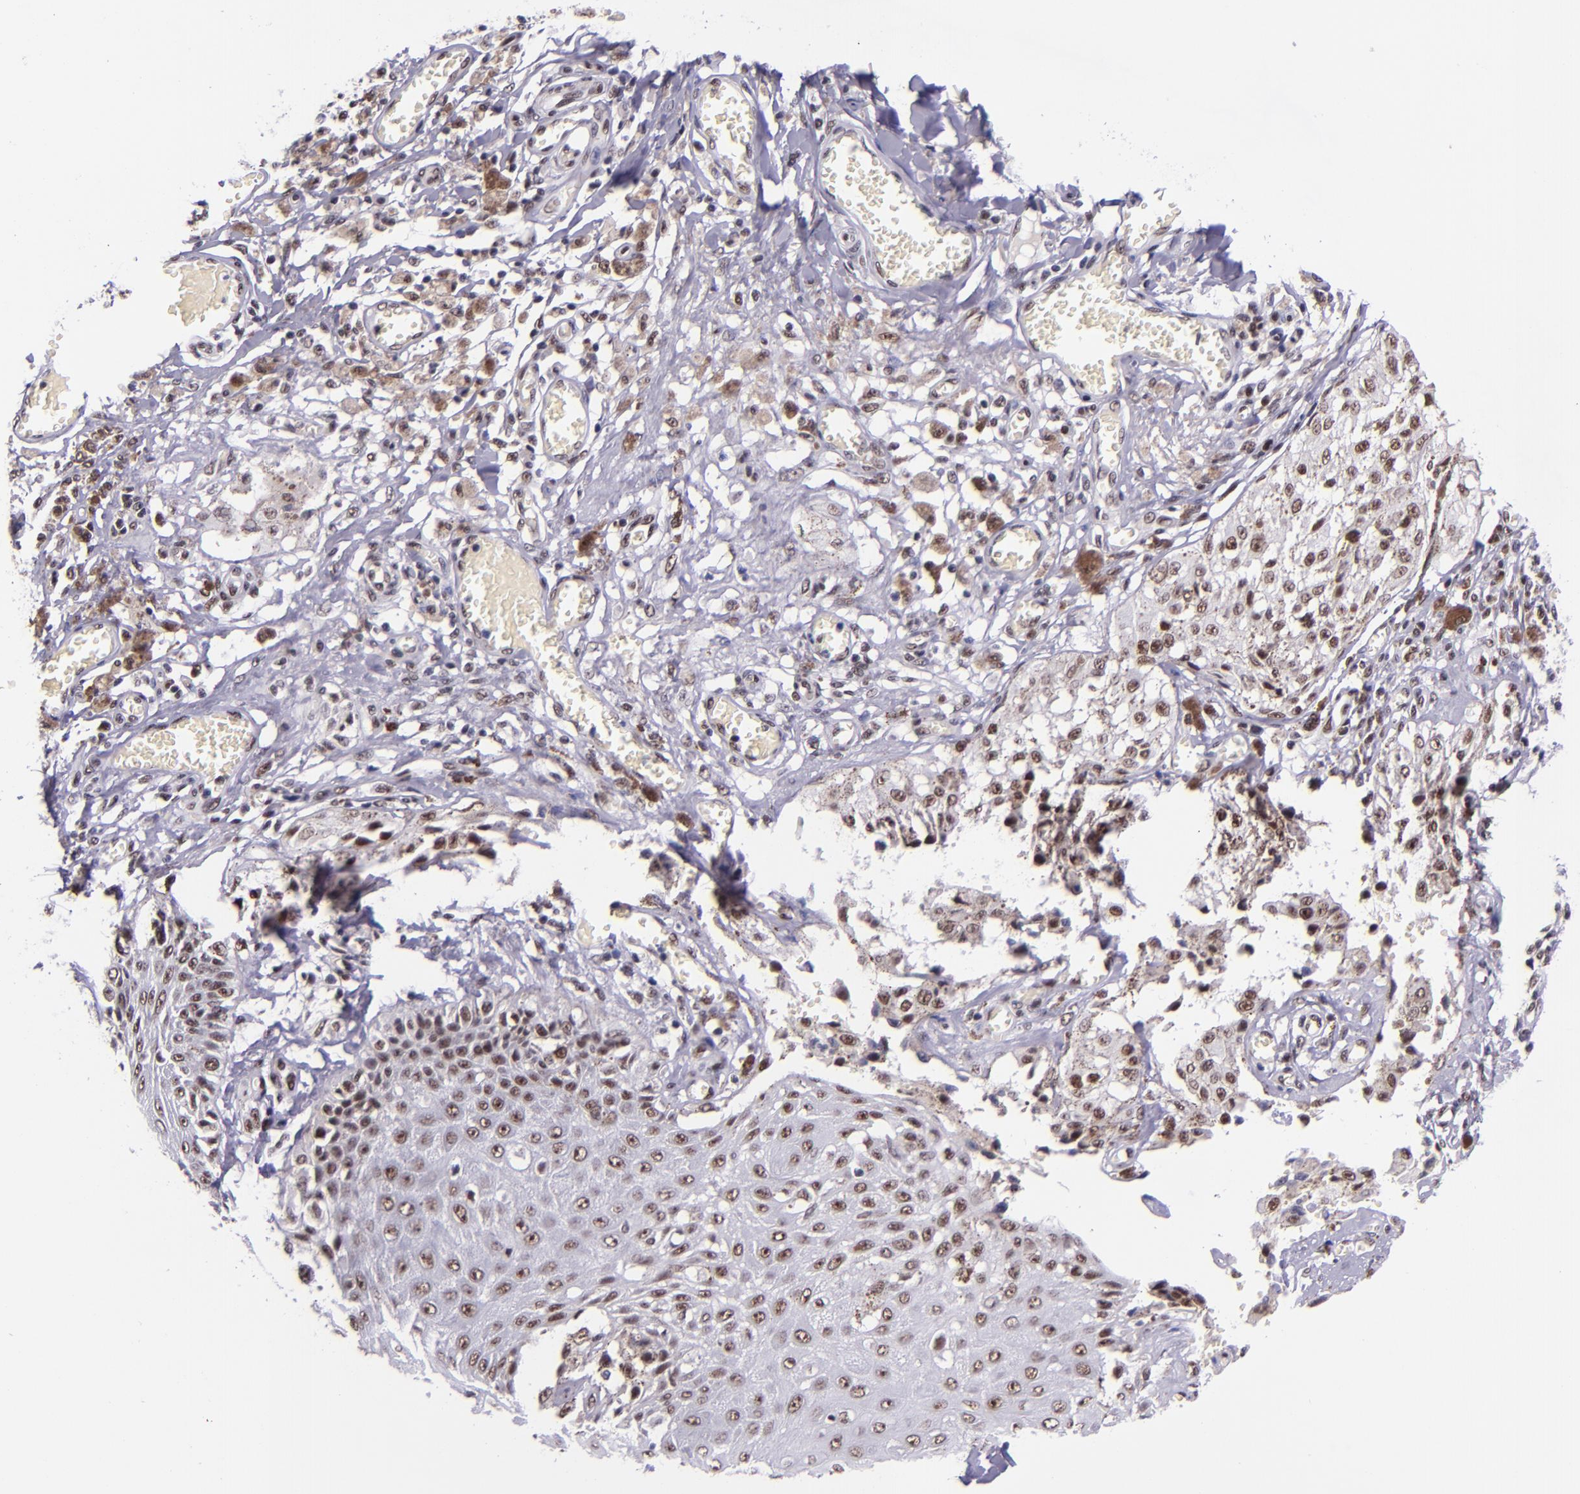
{"staining": {"intensity": "moderate", "quantity": "25%-75%", "location": "nuclear"}, "tissue": "melanoma", "cell_type": "Tumor cells", "image_type": "cancer", "snomed": [{"axis": "morphology", "description": "Malignant melanoma, NOS"}, {"axis": "topography", "description": "Skin"}], "caption": "A medium amount of moderate nuclear staining is present in about 25%-75% of tumor cells in malignant melanoma tissue.", "gene": "GPKOW", "patient": {"sex": "female", "age": 82}}